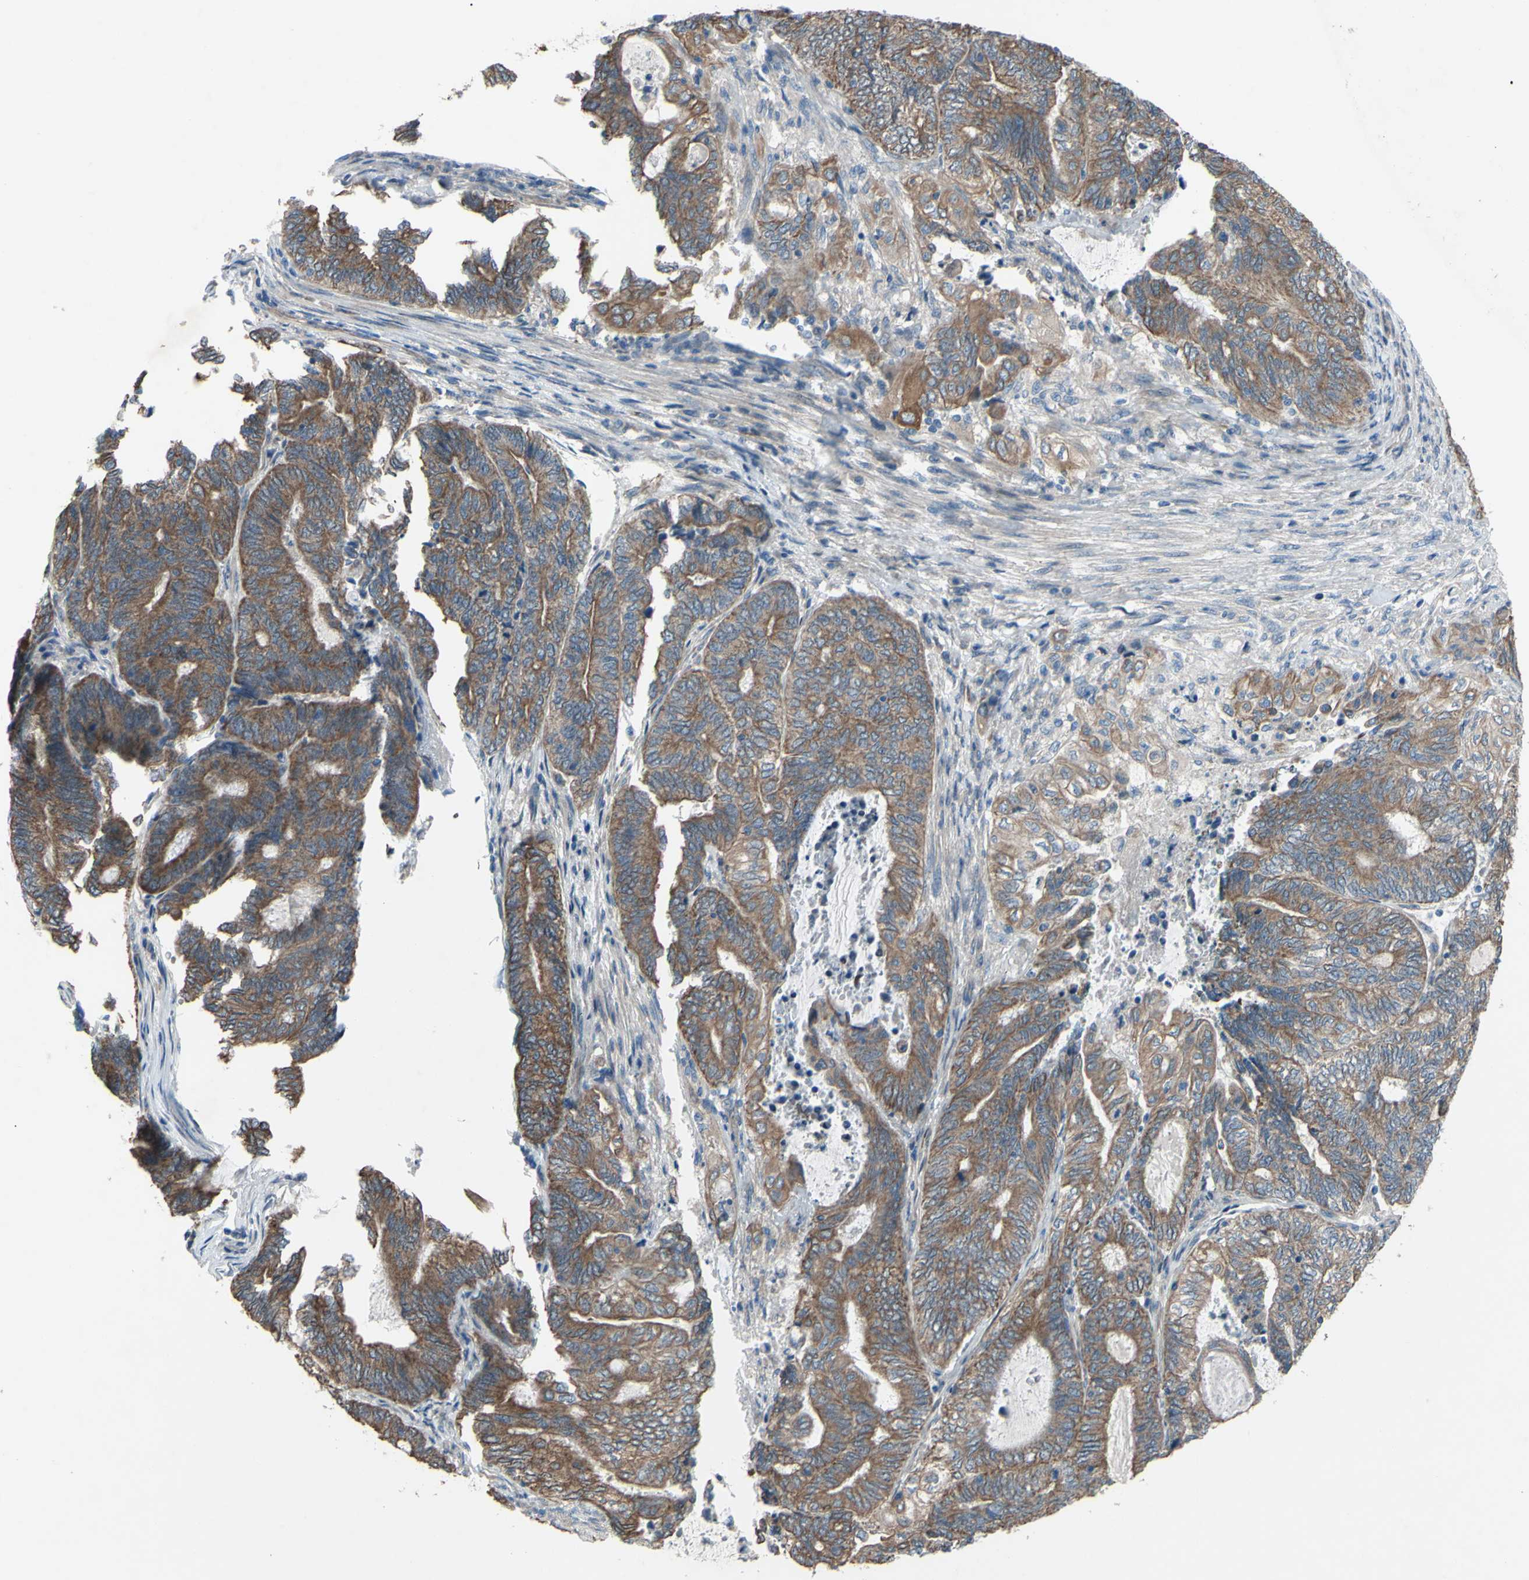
{"staining": {"intensity": "moderate", "quantity": ">75%", "location": "cytoplasmic/membranous"}, "tissue": "endometrial cancer", "cell_type": "Tumor cells", "image_type": "cancer", "snomed": [{"axis": "morphology", "description": "Adenocarcinoma, NOS"}, {"axis": "topography", "description": "Uterus"}, {"axis": "topography", "description": "Endometrium"}], "caption": "Endometrial cancer stained for a protein reveals moderate cytoplasmic/membranous positivity in tumor cells. Immunohistochemistry stains the protein of interest in brown and the nuclei are stained blue.", "gene": "GRAMD2B", "patient": {"sex": "female", "age": 70}}